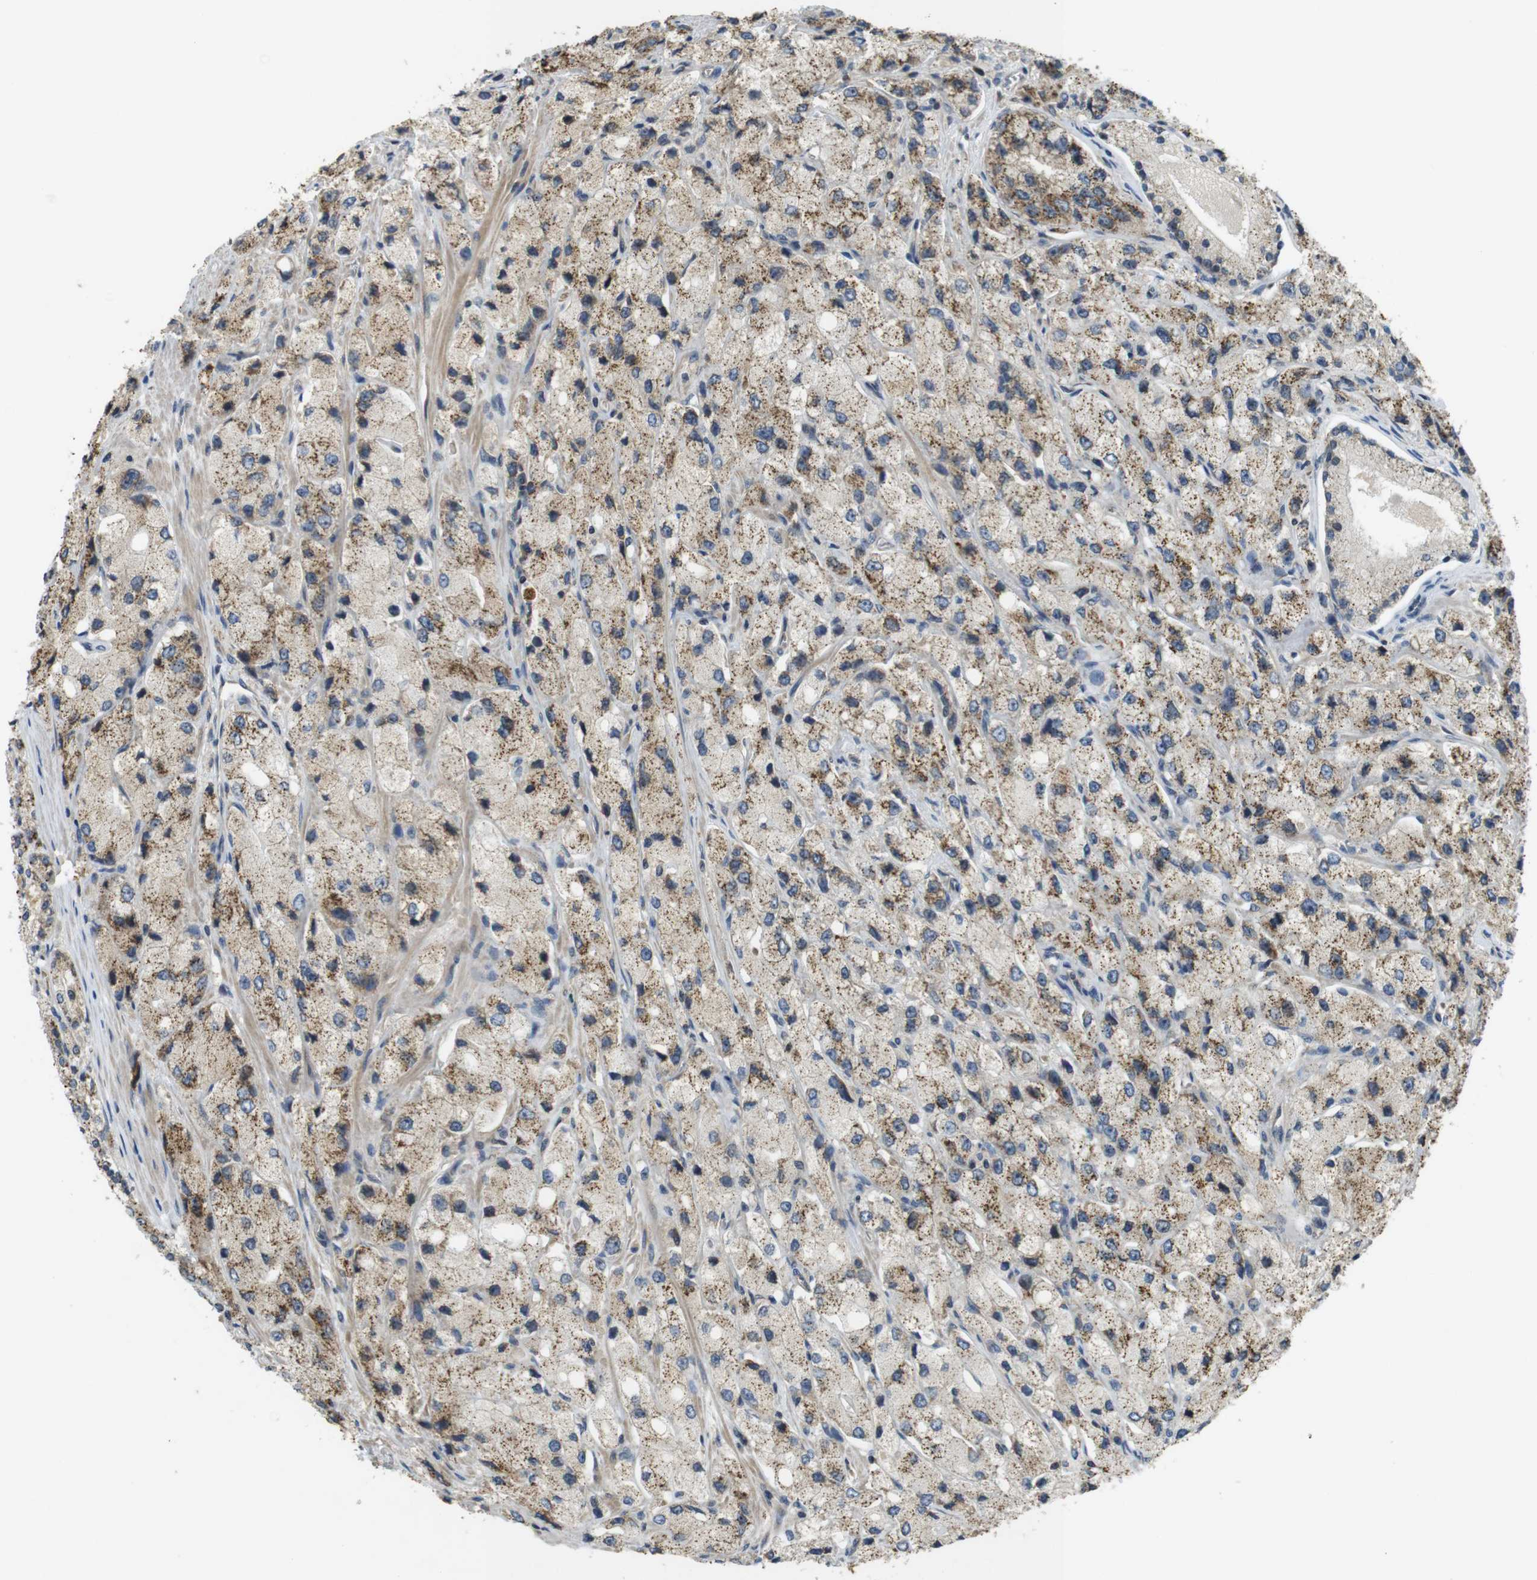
{"staining": {"intensity": "moderate", "quantity": "25%-75%", "location": "cytoplasmic/membranous"}, "tissue": "prostate cancer", "cell_type": "Tumor cells", "image_type": "cancer", "snomed": [{"axis": "morphology", "description": "Adenocarcinoma, High grade"}, {"axis": "topography", "description": "Prostate"}], "caption": "Prostate cancer (high-grade adenocarcinoma) stained for a protein (brown) displays moderate cytoplasmic/membranous positive staining in about 25%-75% of tumor cells.", "gene": "CLTC", "patient": {"sex": "male", "age": 58}}